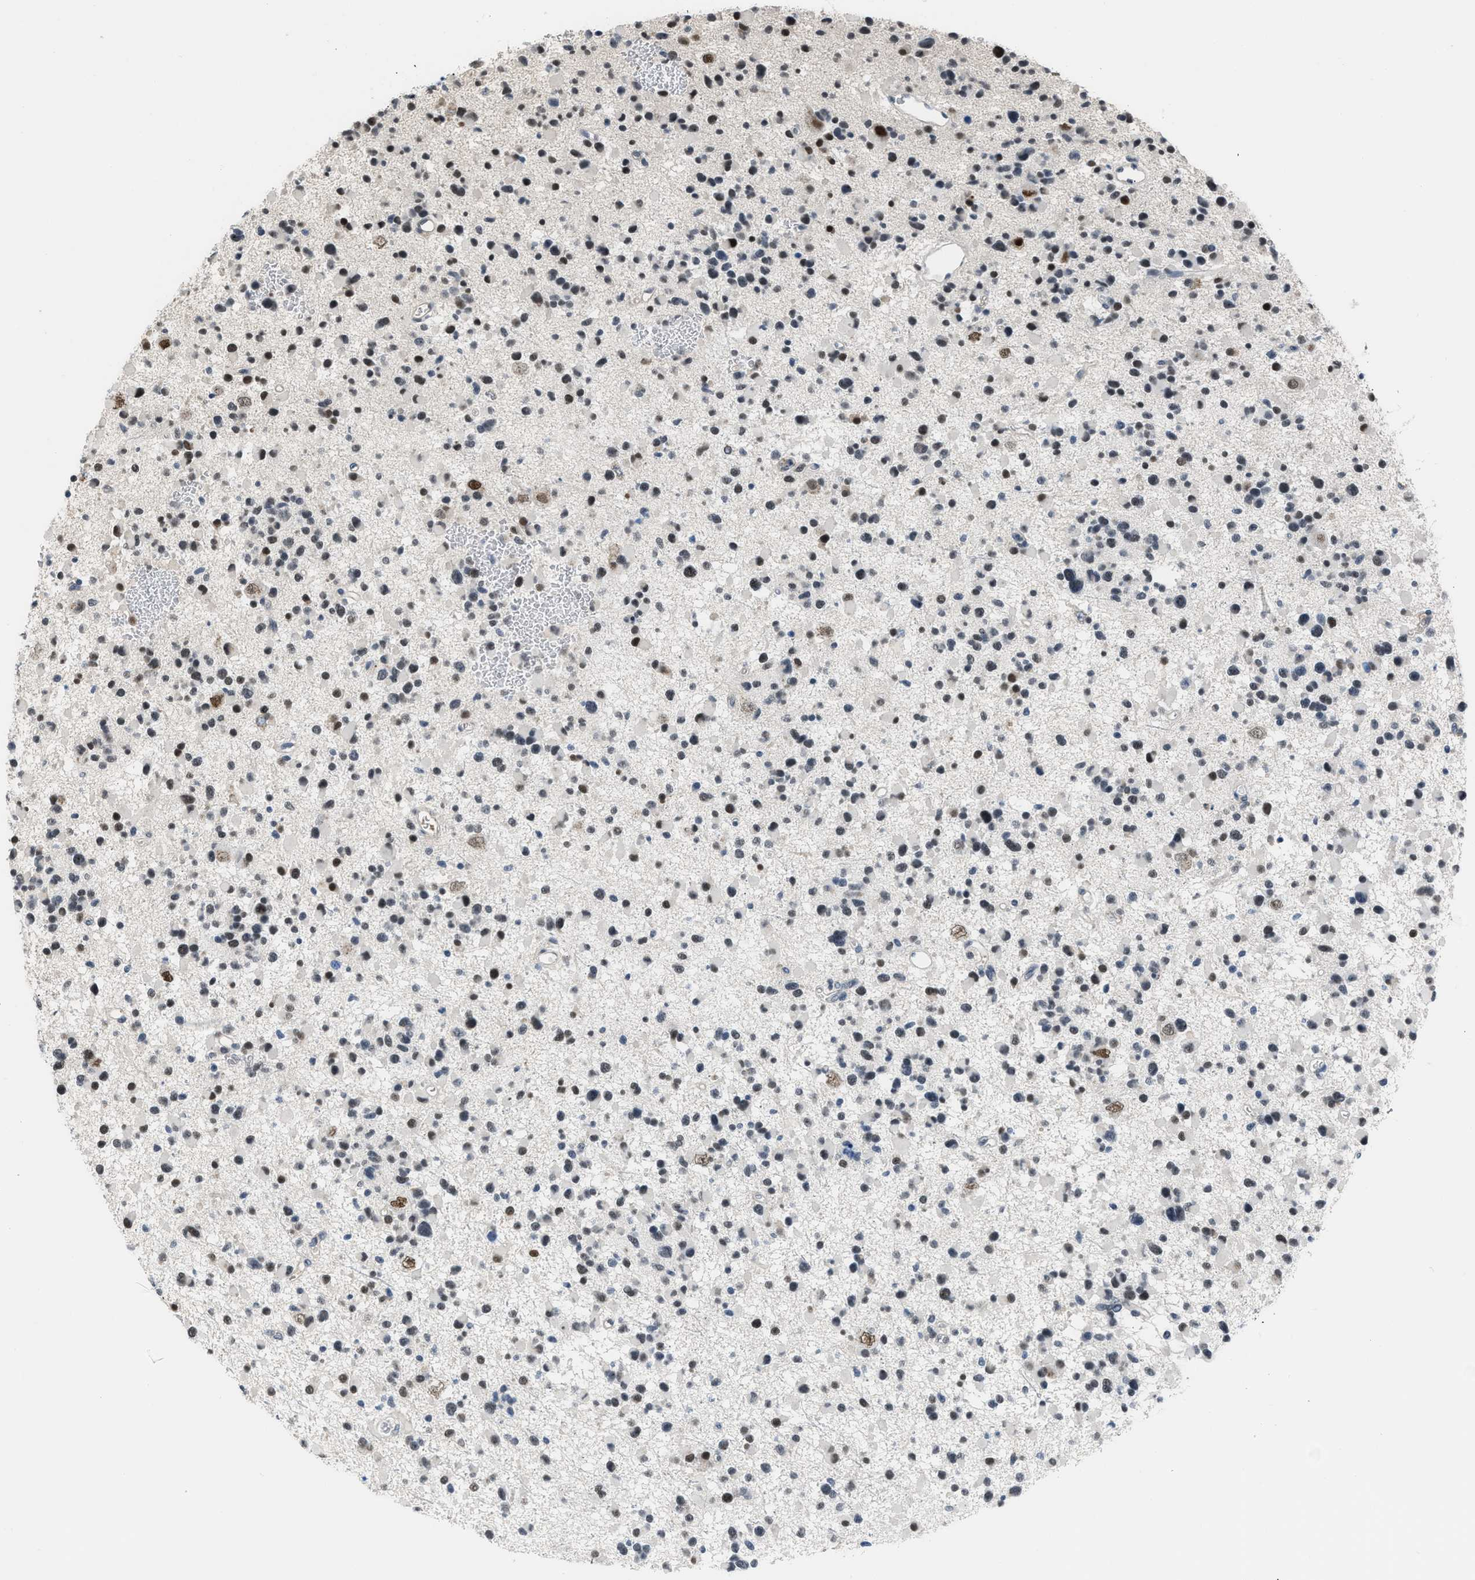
{"staining": {"intensity": "strong", "quantity": ">75%", "location": "nuclear"}, "tissue": "glioma", "cell_type": "Tumor cells", "image_type": "cancer", "snomed": [{"axis": "morphology", "description": "Glioma, malignant, Low grade"}, {"axis": "topography", "description": "Brain"}], "caption": "Malignant low-grade glioma tissue exhibits strong nuclear staining in about >75% of tumor cells", "gene": "TERF2IP", "patient": {"sex": "female", "age": 22}}